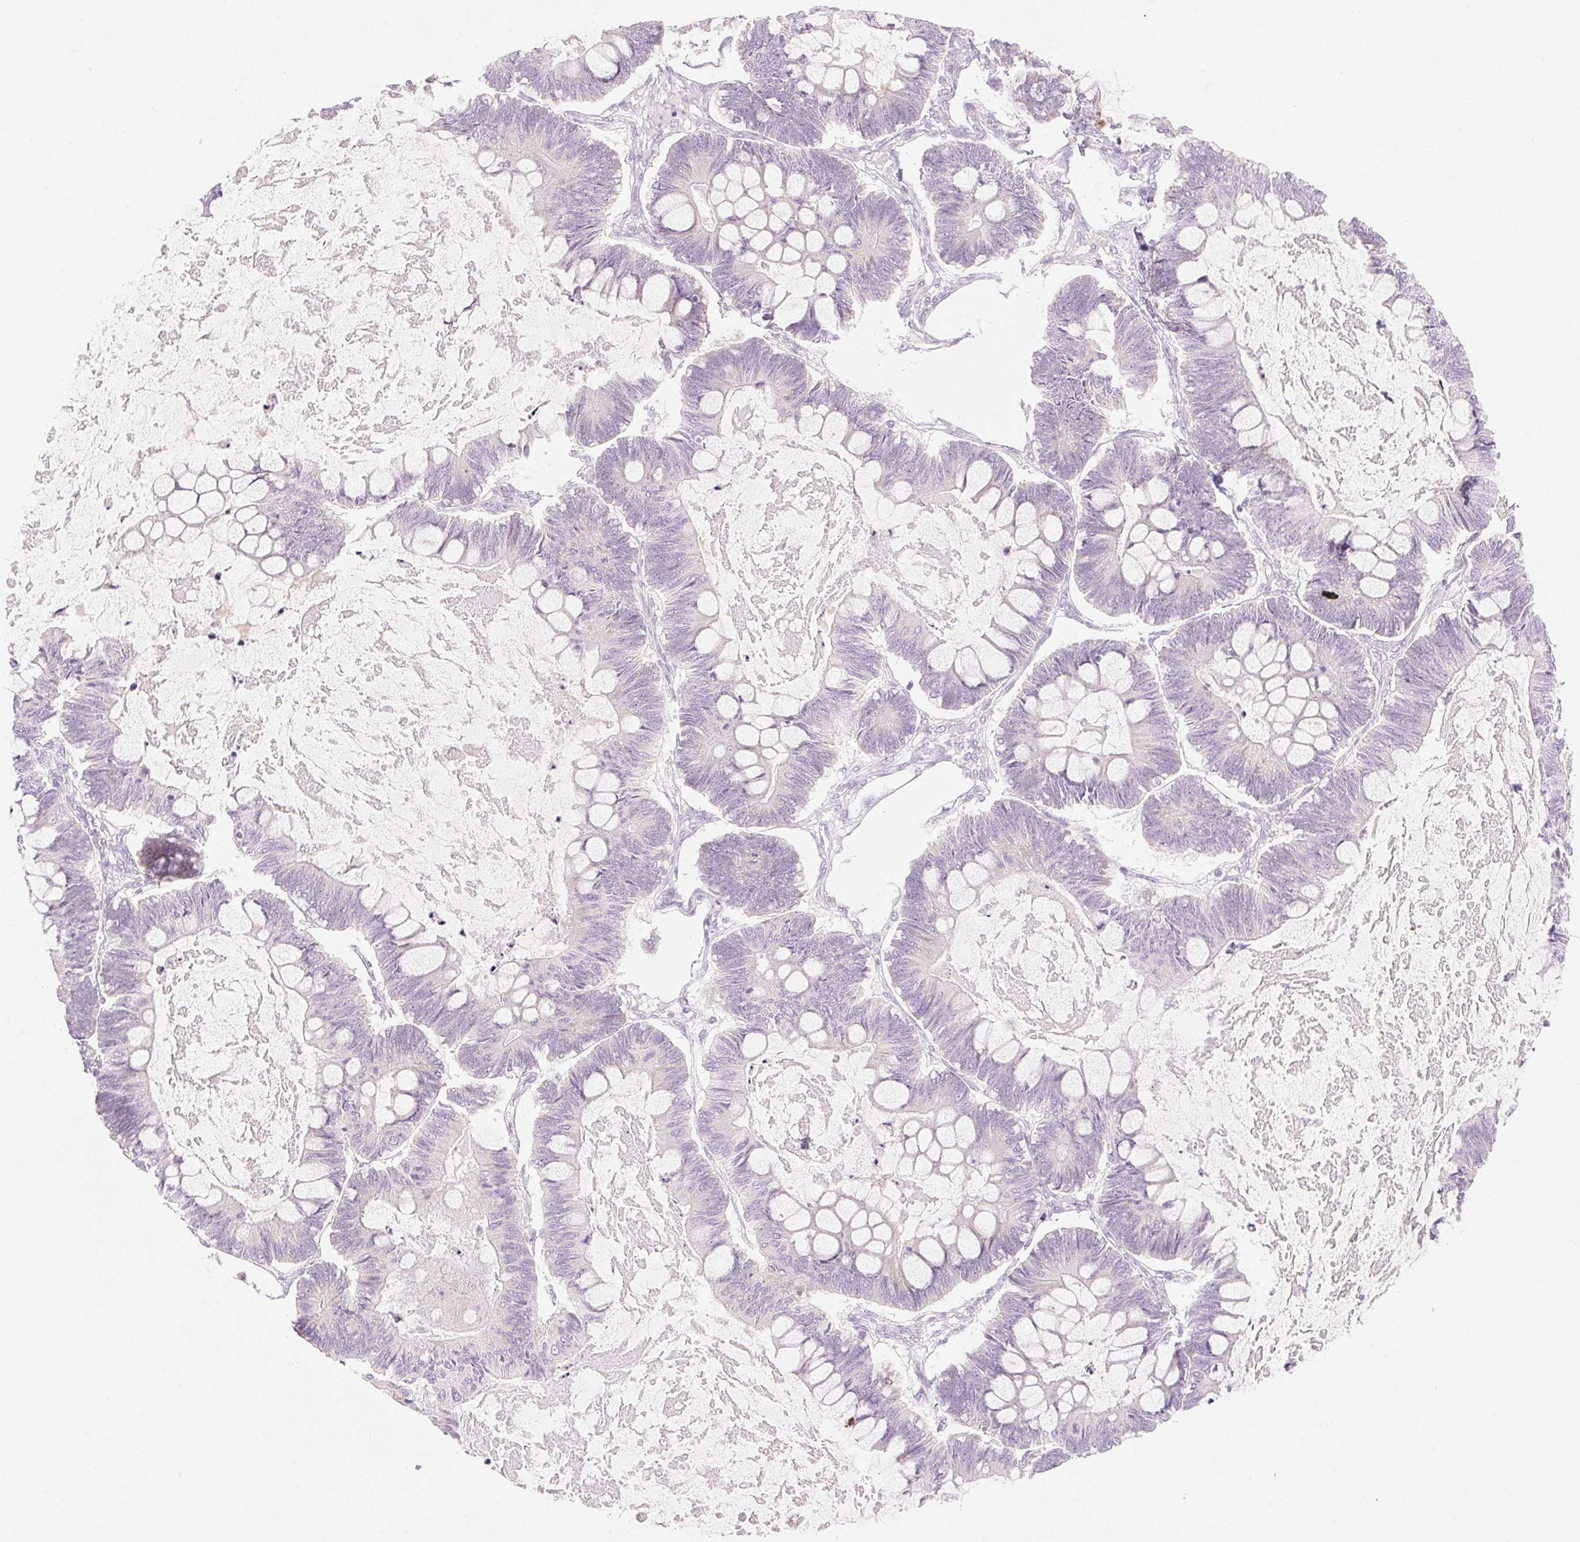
{"staining": {"intensity": "negative", "quantity": "none", "location": "none"}, "tissue": "ovarian cancer", "cell_type": "Tumor cells", "image_type": "cancer", "snomed": [{"axis": "morphology", "description": "Cystadenocarcinoma, mucinous, NOS"}, {"axis": "topography", "description": "Ovary"}], "caption": "Ovarian mucinous cystadenocarcinoma stained for a protein using immunohistochemistry (IHC) shows no positivity tumor cells.", "gene": "MYO1D", "patient": {"sex": "female", "age": 61}}